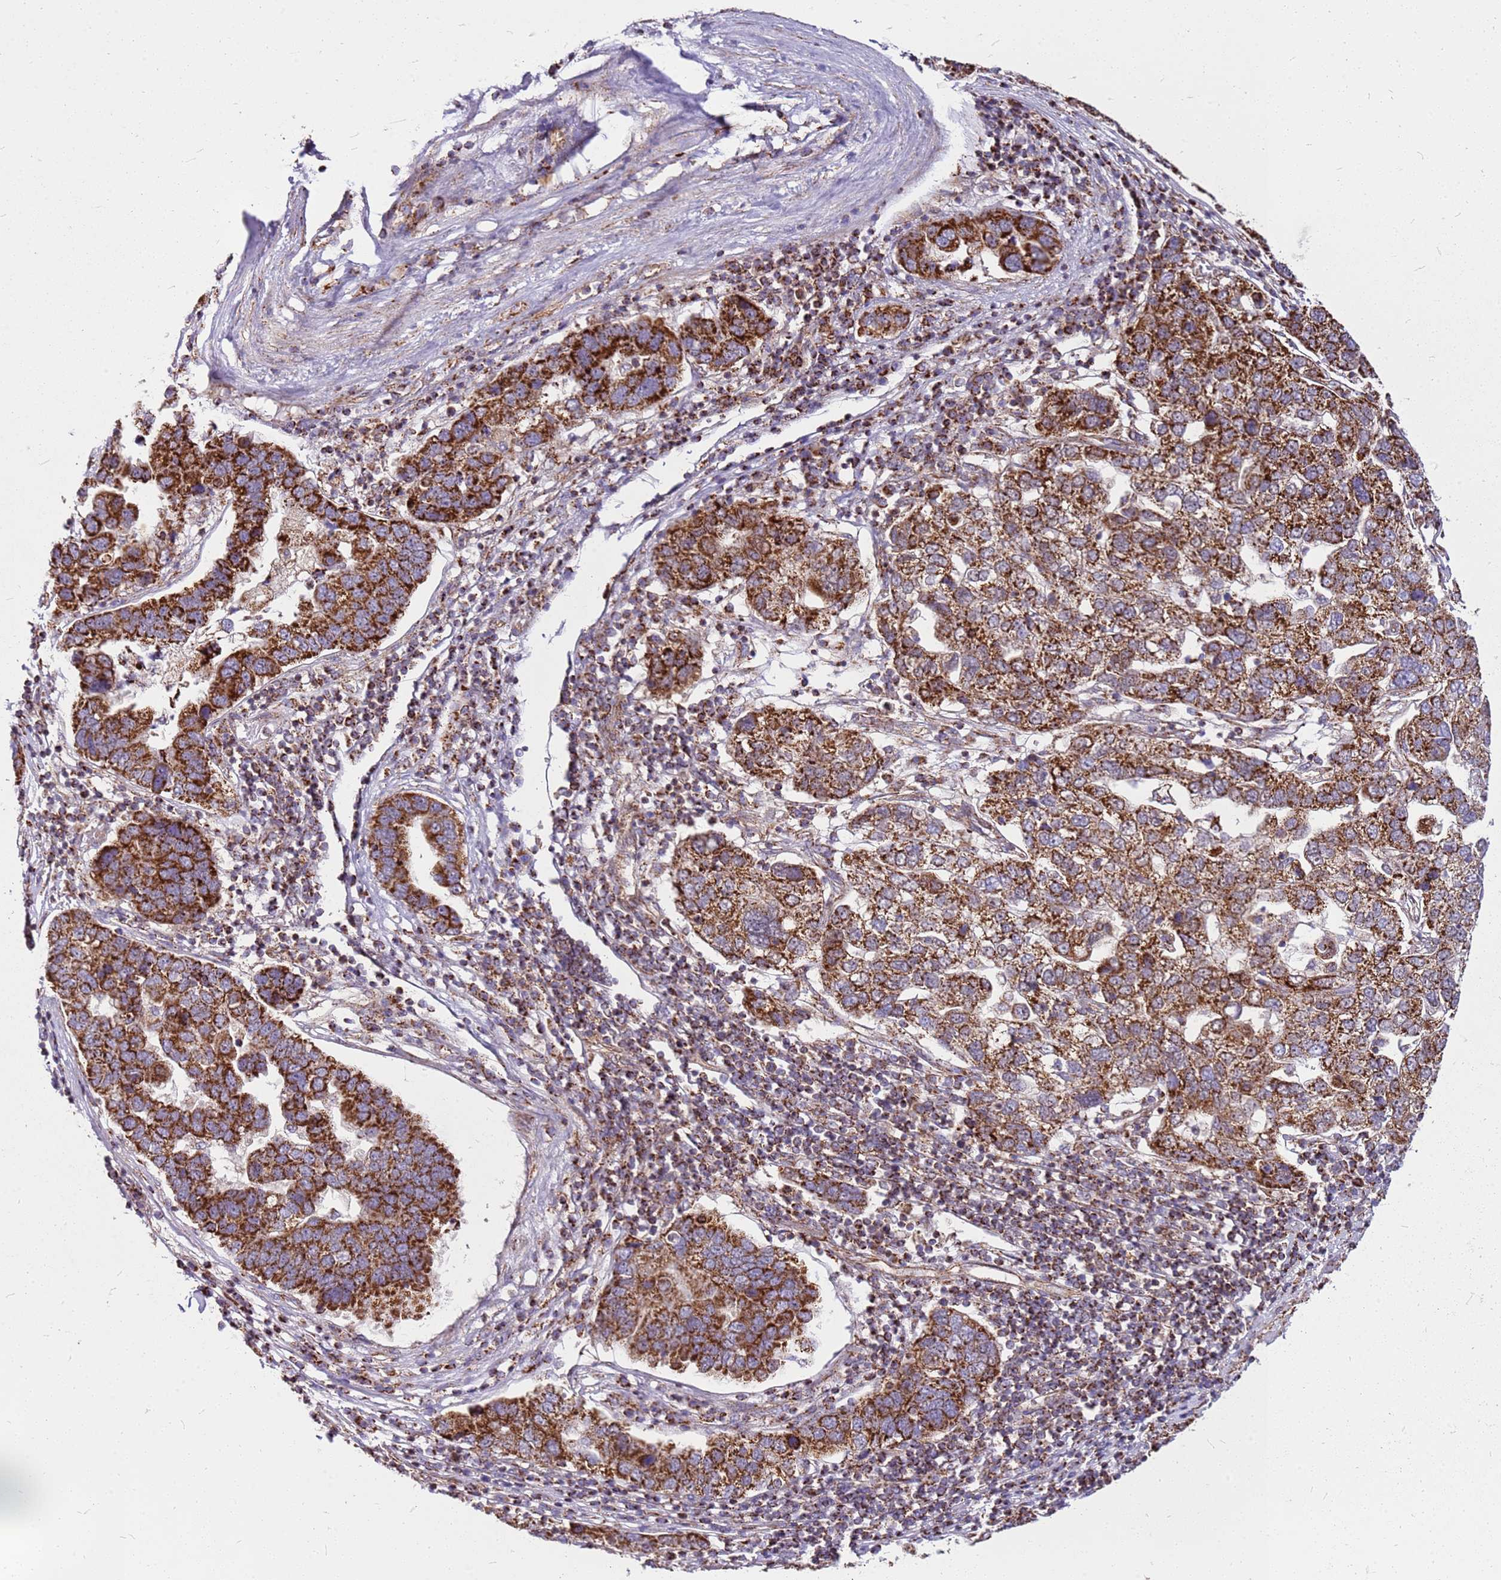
{"staining": {"intensity": "strong", "quantity": ">75%", "location": "cytoplasmic/membranous"}, "tissue": "pancreatic cancer", "cell_type": "Tumor cells", "image_type": "cancer", "snomed": [{"axis": "morphology", "description": "Adenocarcinoma, NOS"}, {"axis": "topography", "description": "Pancreas"}], "caption": "Tumor cells display high levels of strong cytoplasmic/membranous staining in approximately >75% of cells in pancreatic adenocarcinoma. (Brightfield microscopy of DAB IHC at high magnification).", "gene": "OR51T1", "patient": {"sex": "female", "age": 61}}